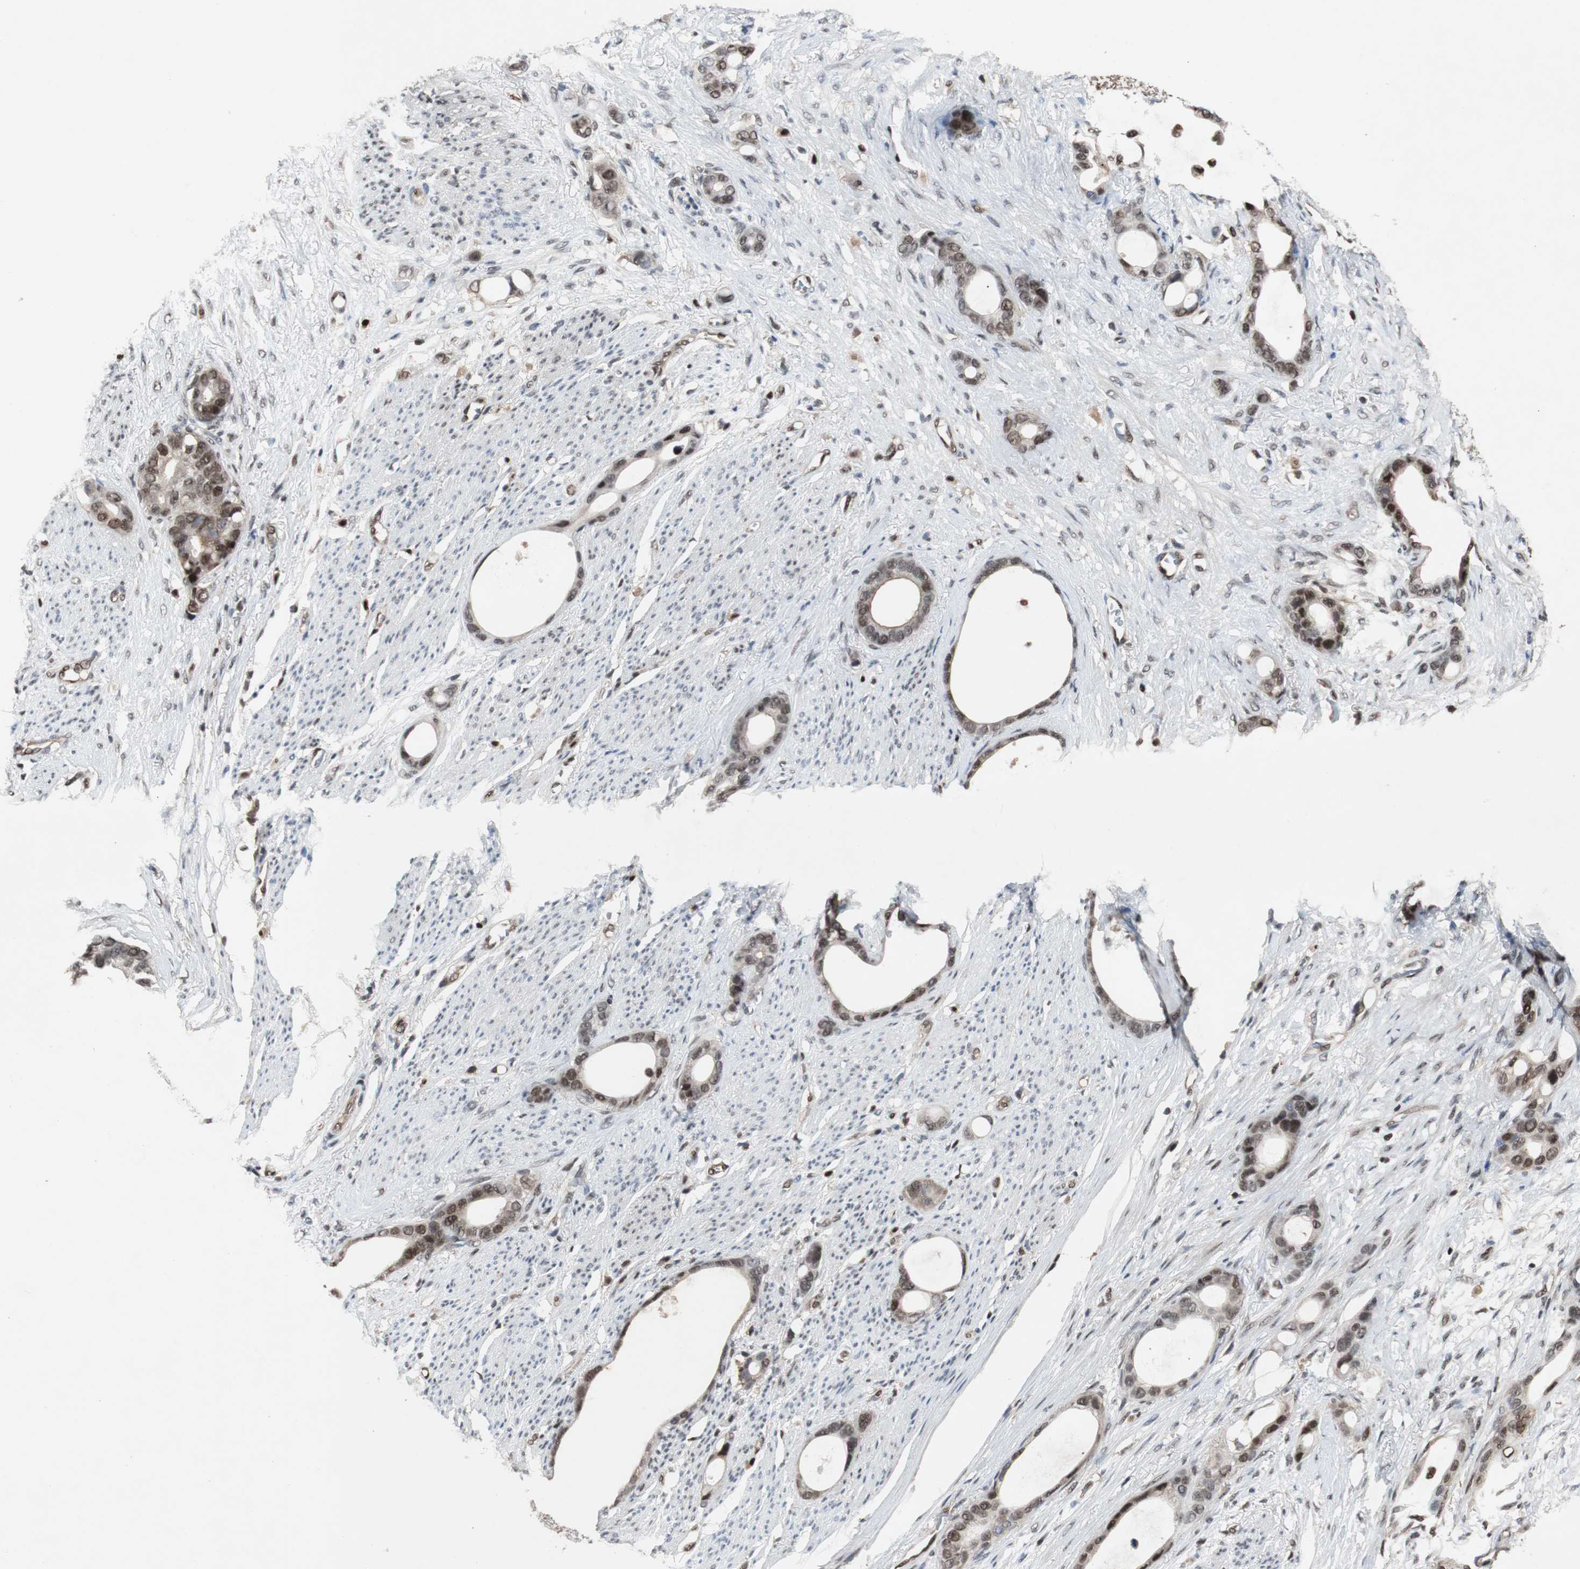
{"staining": {"intensity": "moderate", "quantity": ">75%", "location": "cytoplasmic/membranous,nuclear"}, "tissue": "stomach cancer", "cell_type": "Tumor cells", "image_type": "cancer", "snomed": [{"axis": "morphology", "description": "Adenocarcinoma, NOS"}, {"axis": "topography", "description": "Stomach"}], "caption": "Adenocarcinoma (stomach) stained for a protein exhibits moderate cytoplasmic/membranous and nuclear positivity in tumor cells. (Brightfield microscopy of DAB IHC at high magnification).", "gene": "ACLY", "patient": {"sex": "female", "age": 75}}